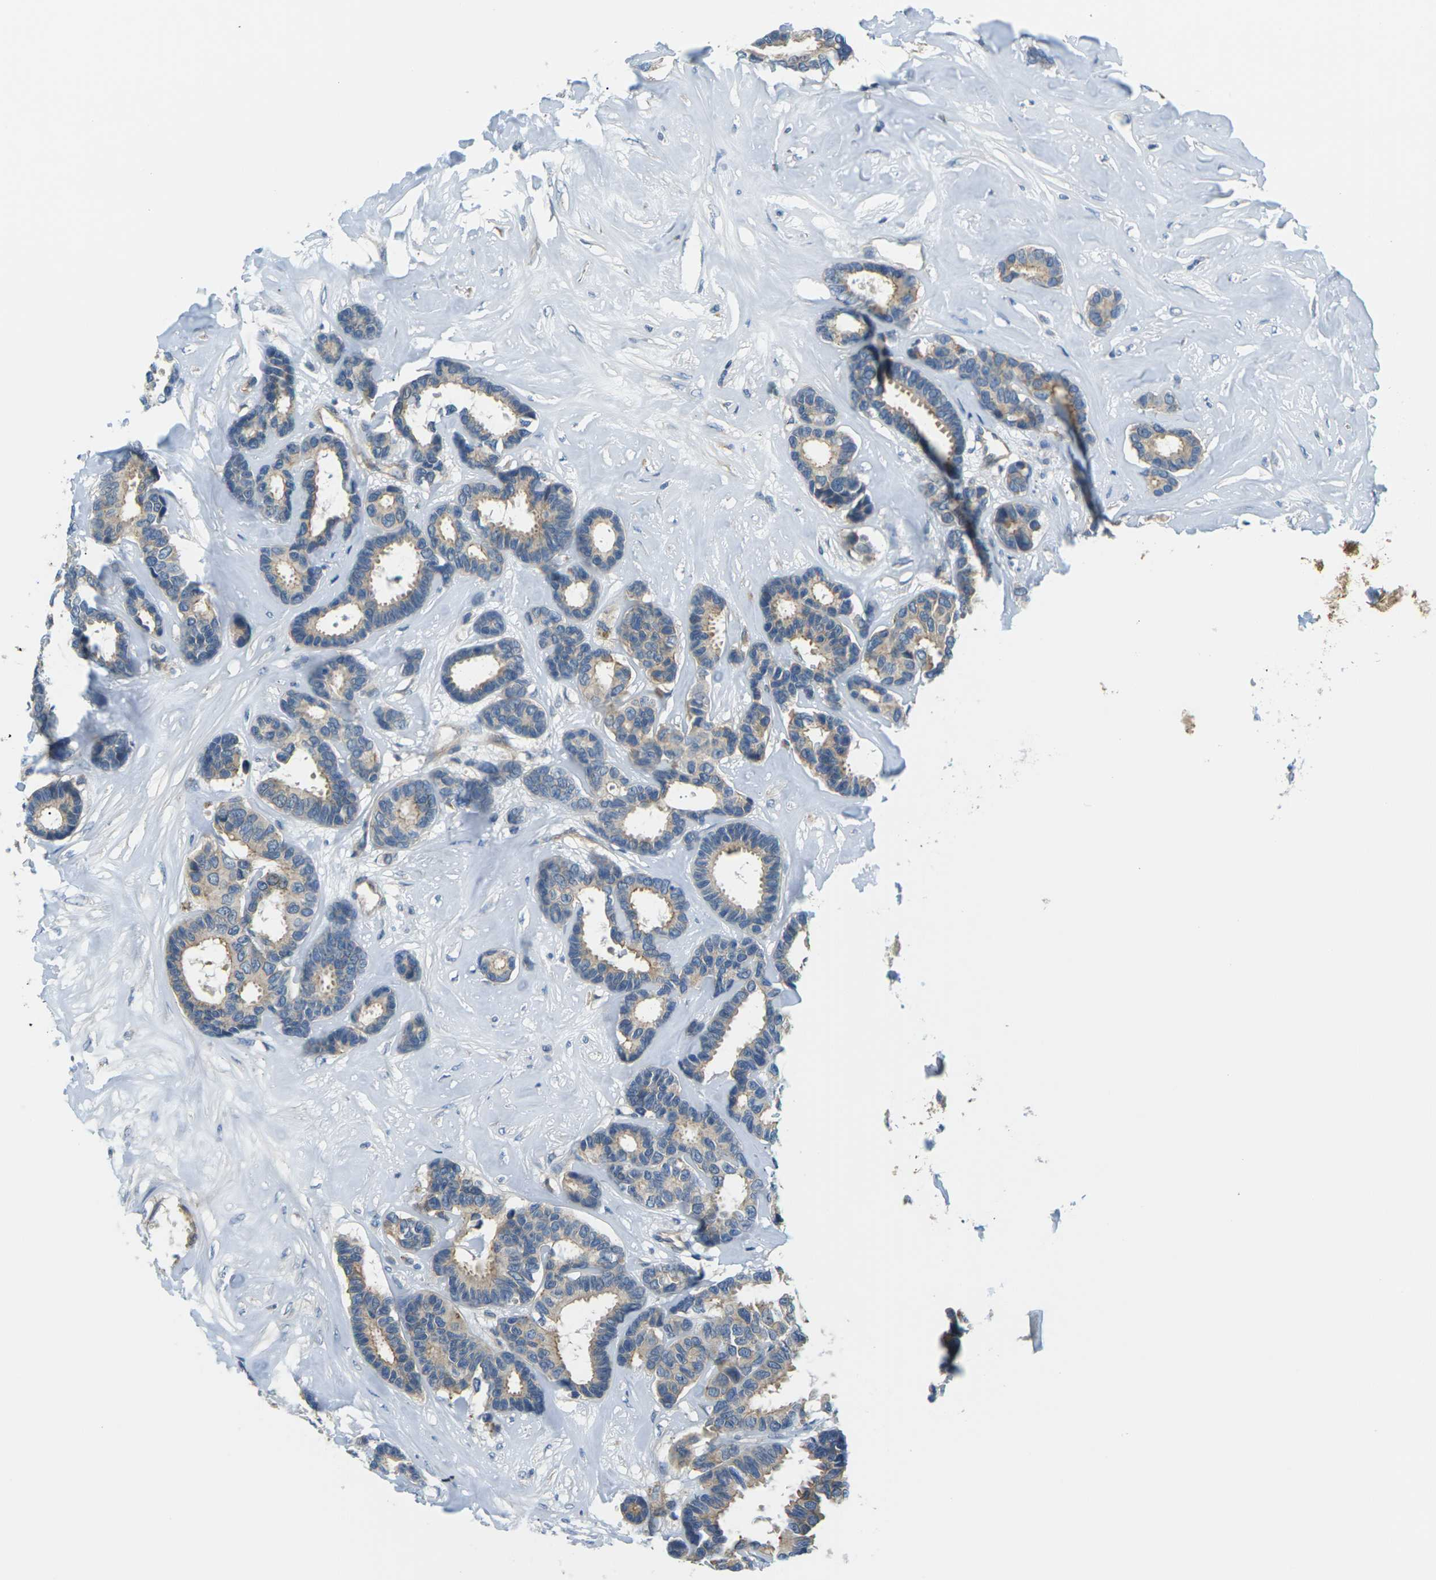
{"staining": {"intensity": "weak", "quantity": "25%-75%", "location": "cytoplasmic/membranous"}, "tissue": "breast cancer", "cell_type": "Tumor cells", "image_type": "cancer", "snomed": [{"axis": "morphology", "description": "Duct carcinoma"}, {"axis": "topography", "description": "Breast"}], "caption": "Immunohistochemical staining of human breast intraductal carcinoma demonstrates weak cytoplasmic/membranous protein positivity in about 25%-75% of tumor cells.", "gene": "SLC13A3", "patient": {"sex": "female", "age": 87}}